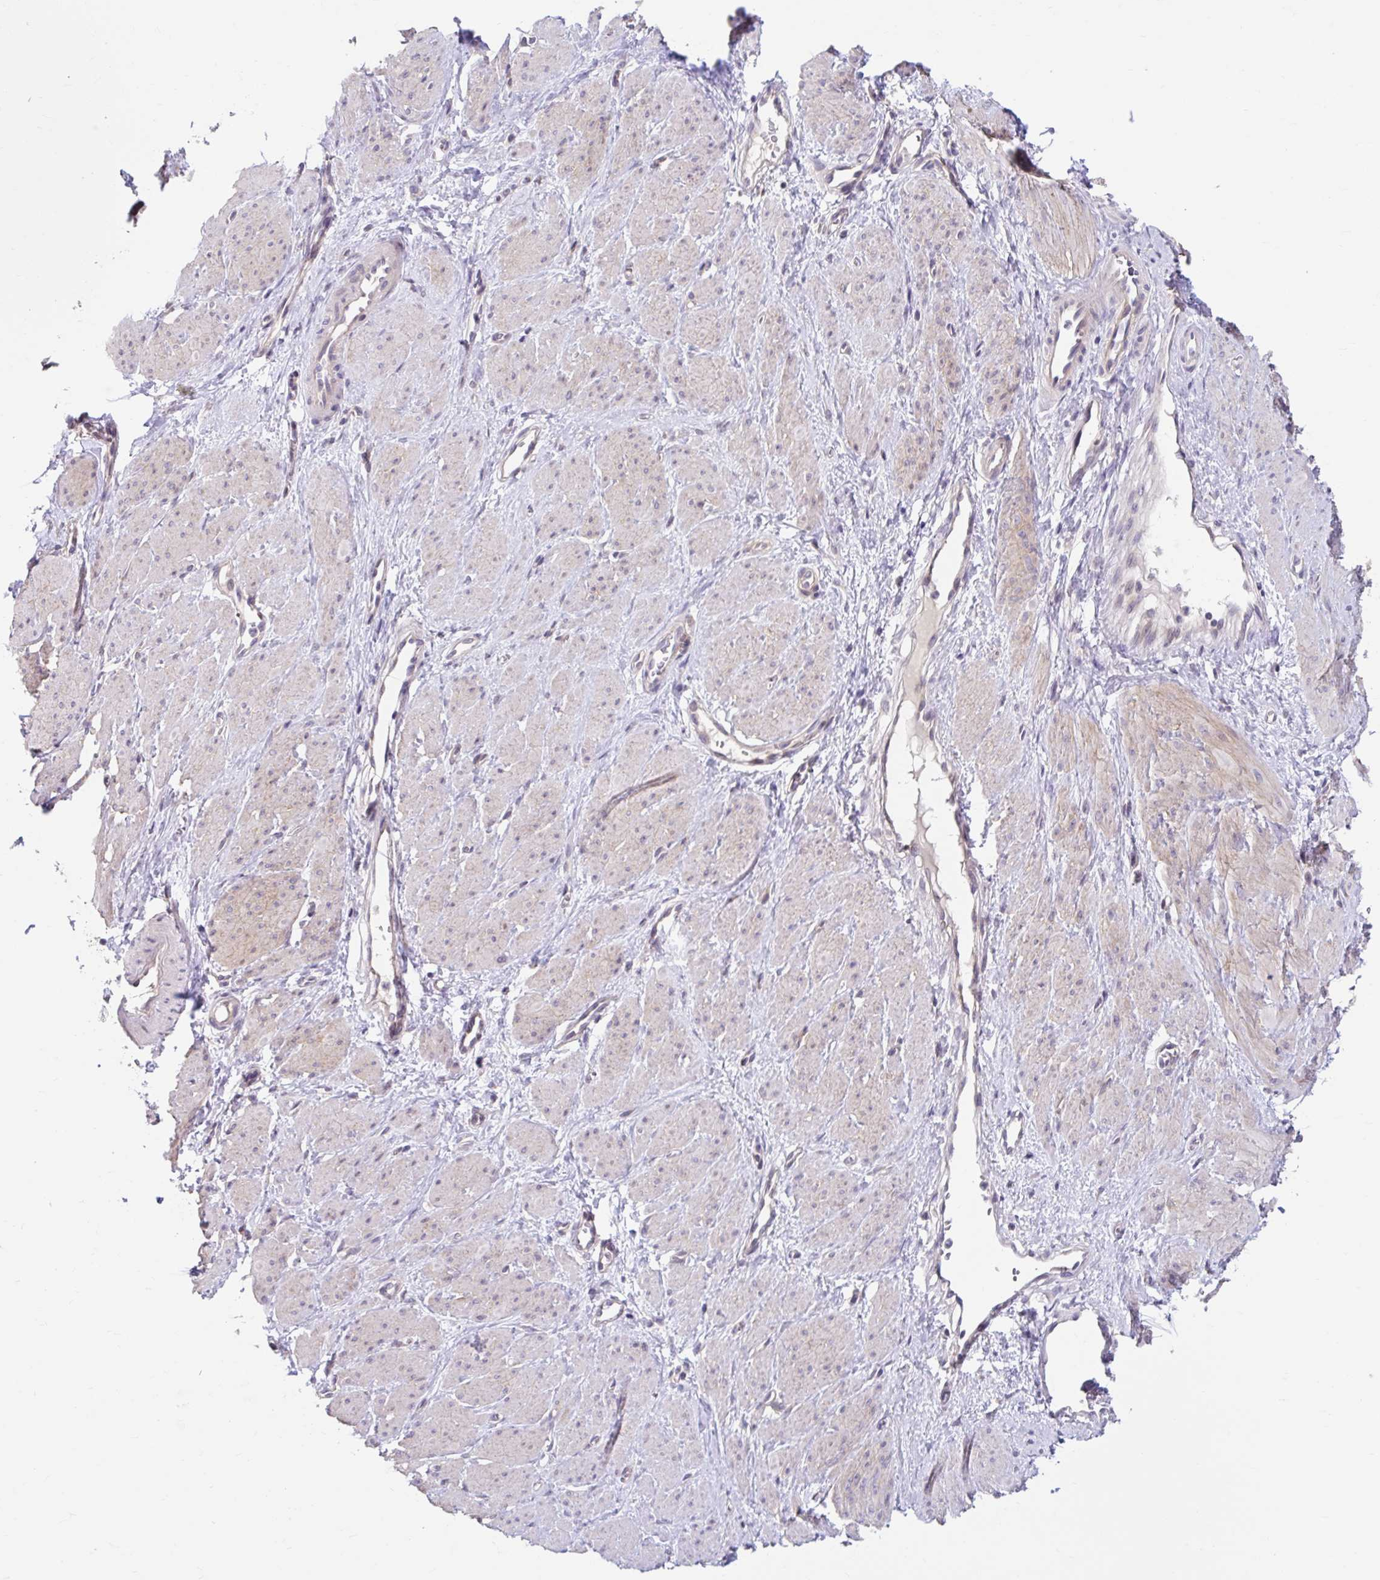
{"staining": {"intensity": "weak", "quantity": "<25%", "location": "cytoplasmic/membranous"}, "tissue": "smooth muscle", "cell_type": "Smooth muscle cells", "image_type": "normal", "snomed": [{"axis": "morphology", "description": "Normal tissue, NOS"}, {"axis": "topography", "description": "Smooth muscle"}, {"axis": "topography", "description": "Uterus"}], "caption": "Immunohistochemistry micrograph of unremarkable smooth muscle: human smooth muscle stained with DAB reveals no significant protein staining in smooth muscle cells.", "gene": "NT5C1B", "patient": {"sex": "female", "age": 39}}